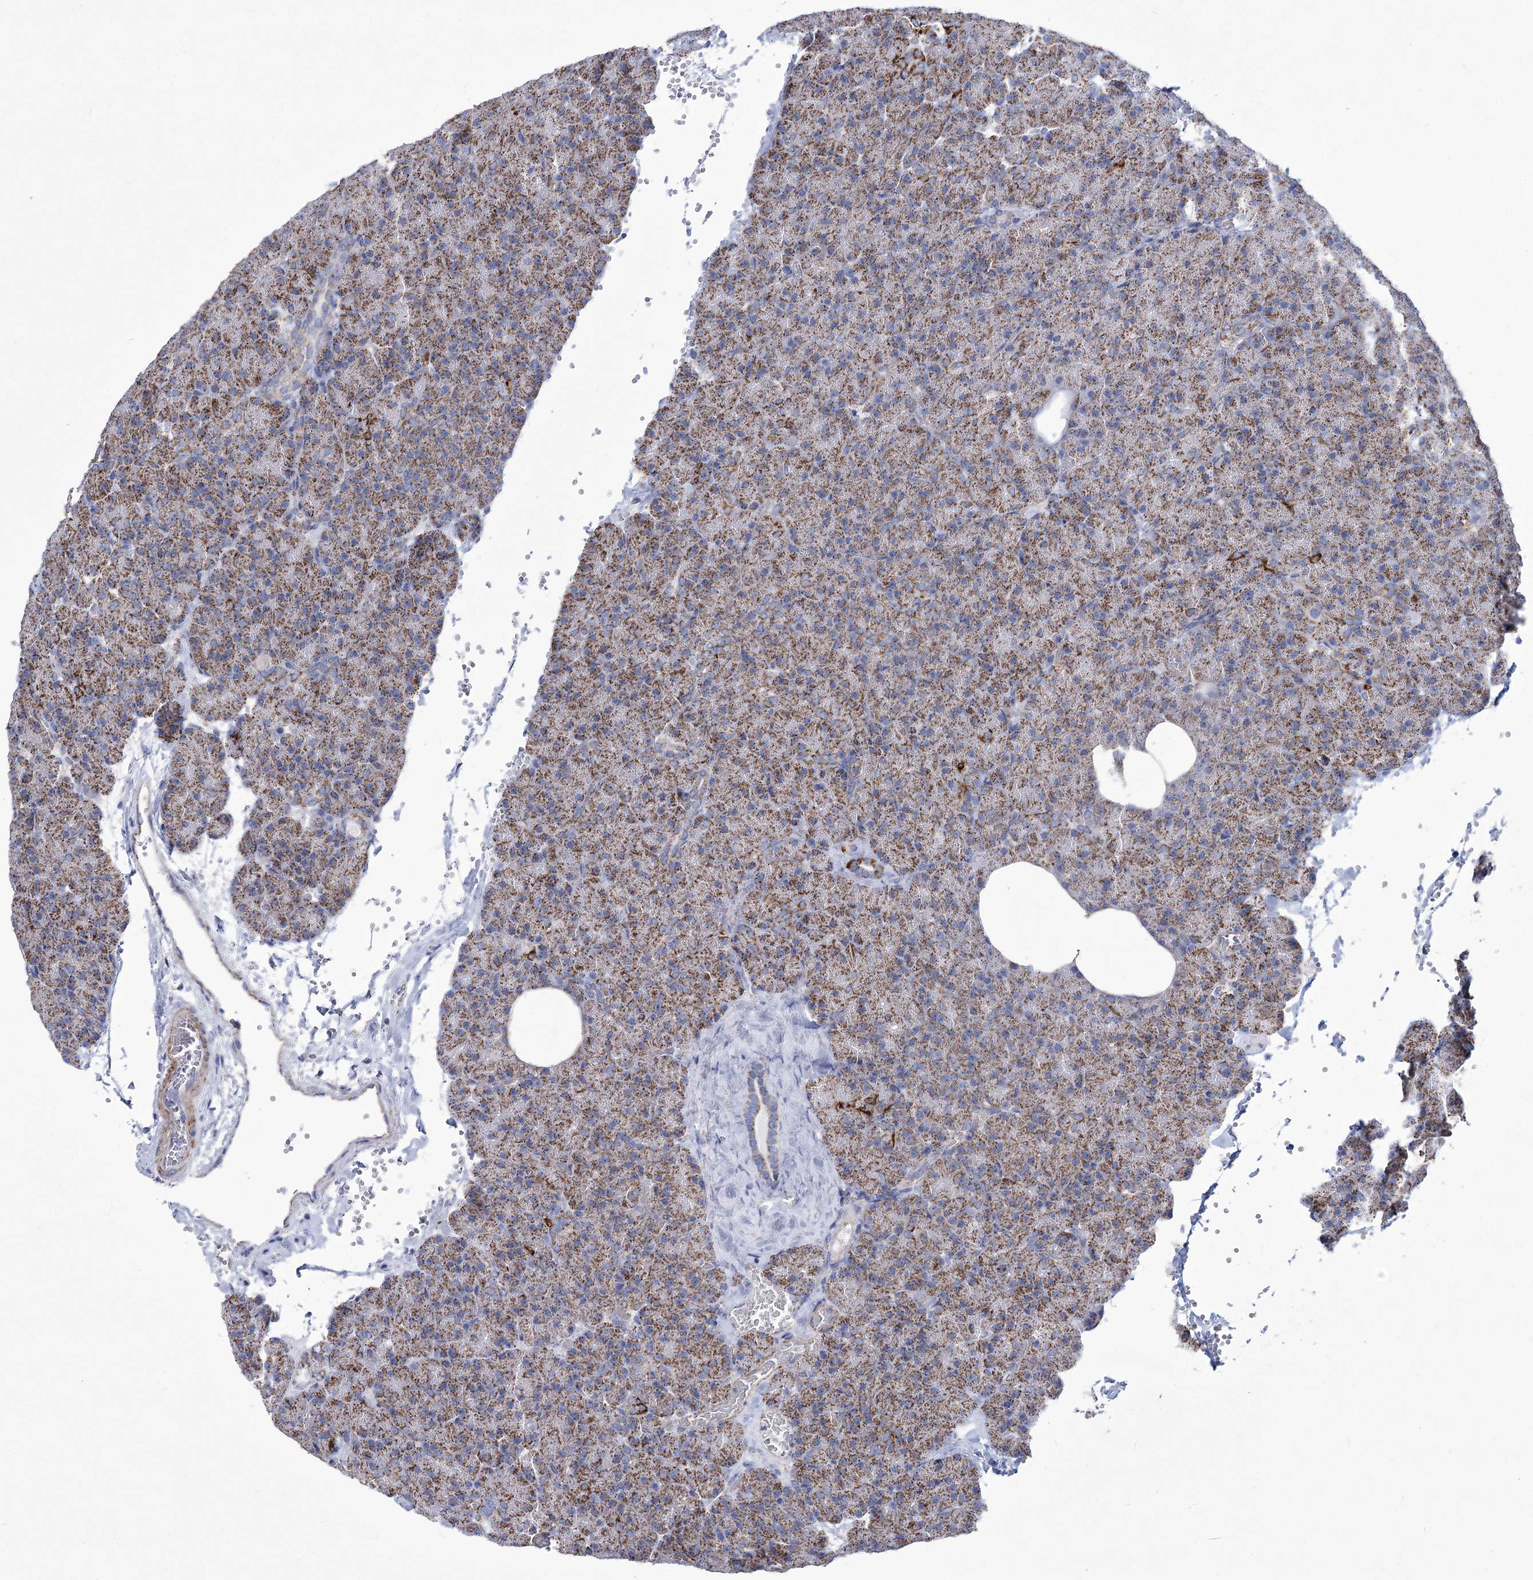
{"staining": {"intensity": "moderate", "quantity": ">75%", "location": "cytoplasmic/membranous"}, "tissue": "pancreas", "cell_type": "Exocrine glandular cells", "image_type": "normal", "snomed": [{"axis": "morphology", "description": "Normal tissue, NOS"}, {"axis": "morphology", "description": "Carcinoid, malignant, NOS"}, {"axis": "topography", "description": "Pancreas"}], "caption": "Immunohistochemical staining of benign pancreas reveals moderate cytoplasmic/membranous protein expression in about >75% of exocrine glandular cells. (brown staining indicates protein expression, while blue staining denotes nuclei).", "gene": "PDHB", "patient": {"sex": "female", "age": 35}}